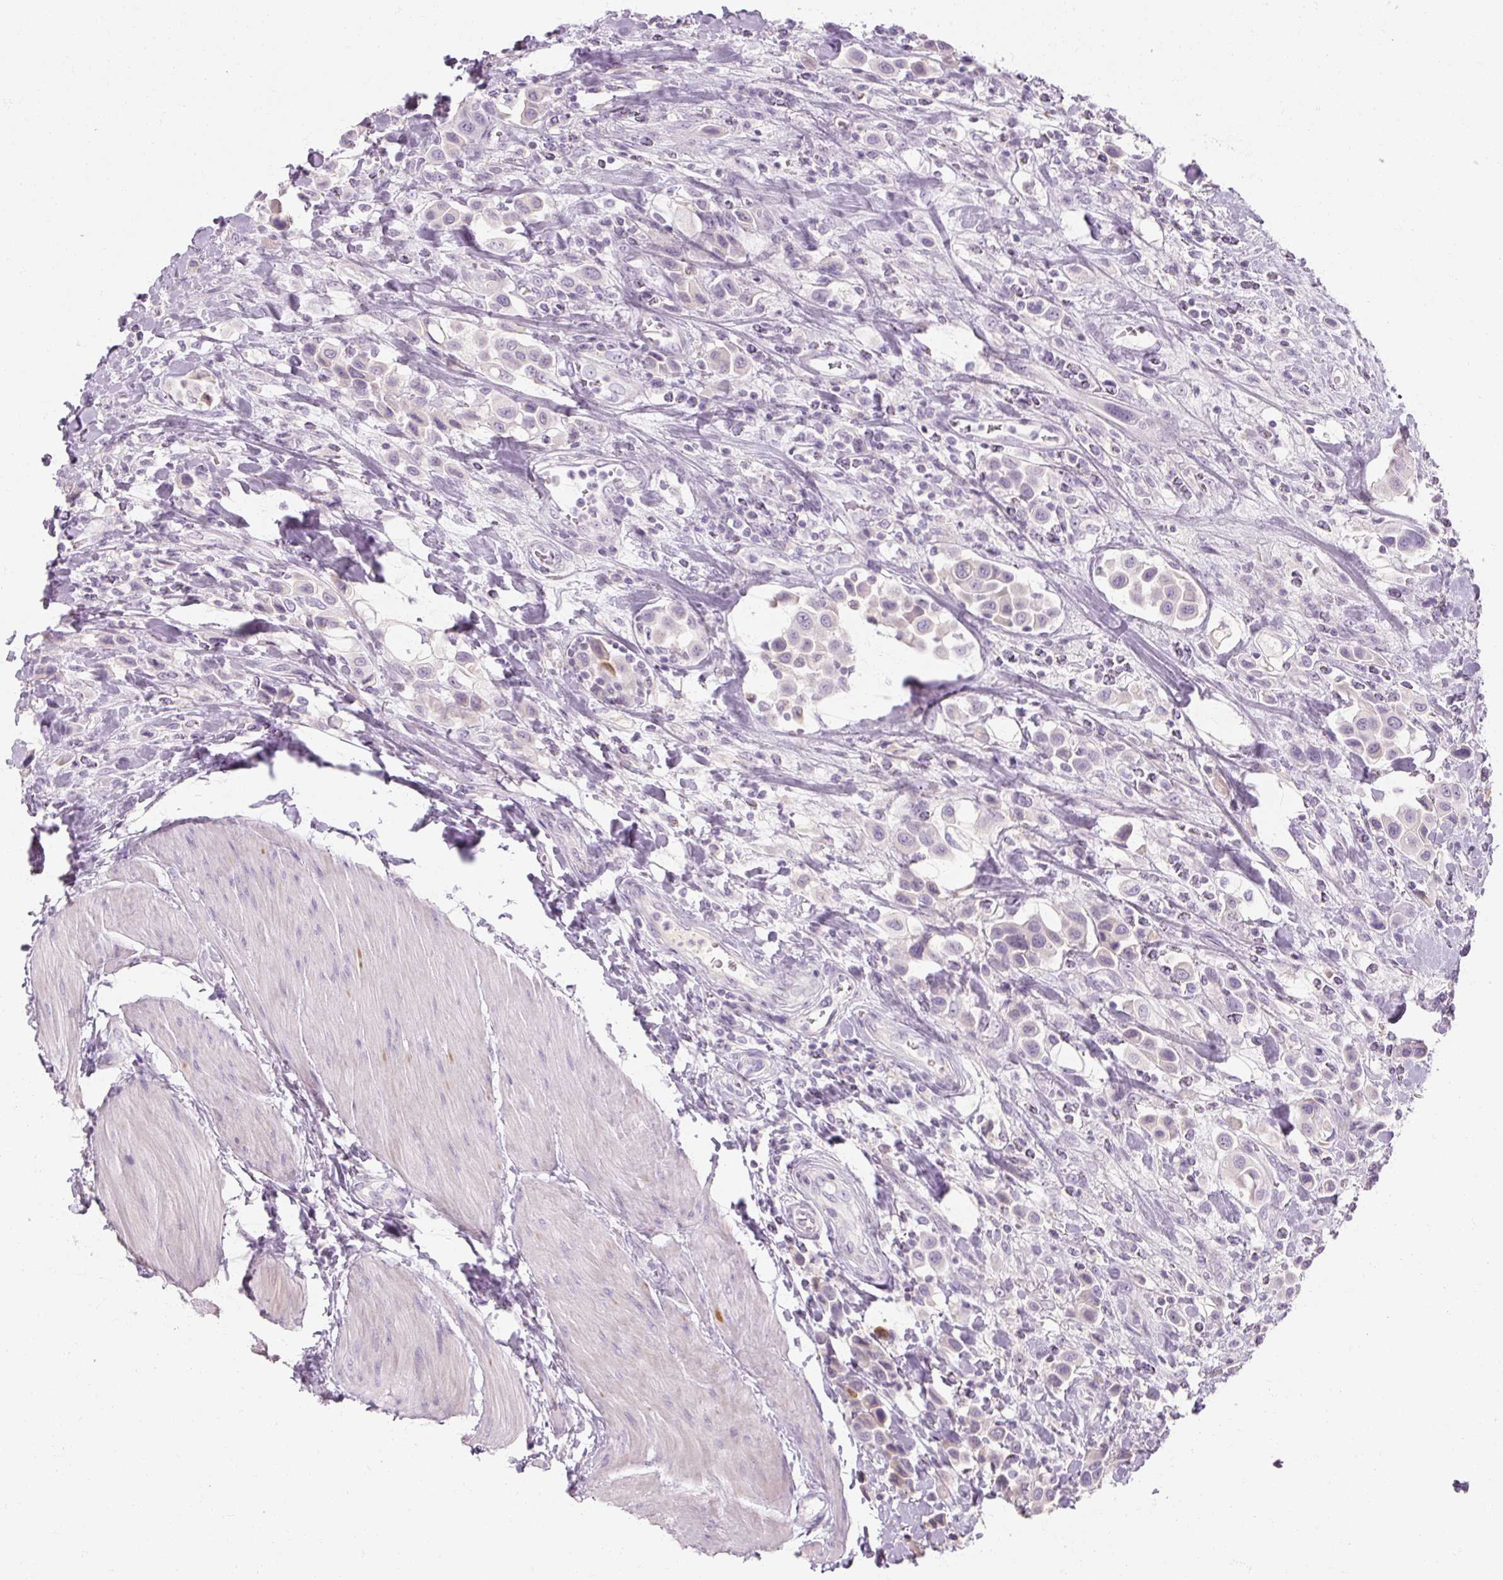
{"staining": {"intensity": "negative", "quantity": "none", "location": "none"}, "tissue": "urothelial cancer", "cell_type": "Tumor cells", "image_type": "cancer", "snomed": [{"axis": "morphology", "description": "Urothelial carcinoma, High grade"}, {"axis": "topography", "description": "Urinary bladder"}], "caption": "Tumor cells are negative for brown protein staining in high-grade urothelial carcinoma.", "gene": "NFE2L3", "patient": {"sex": "male", "age": 50}}